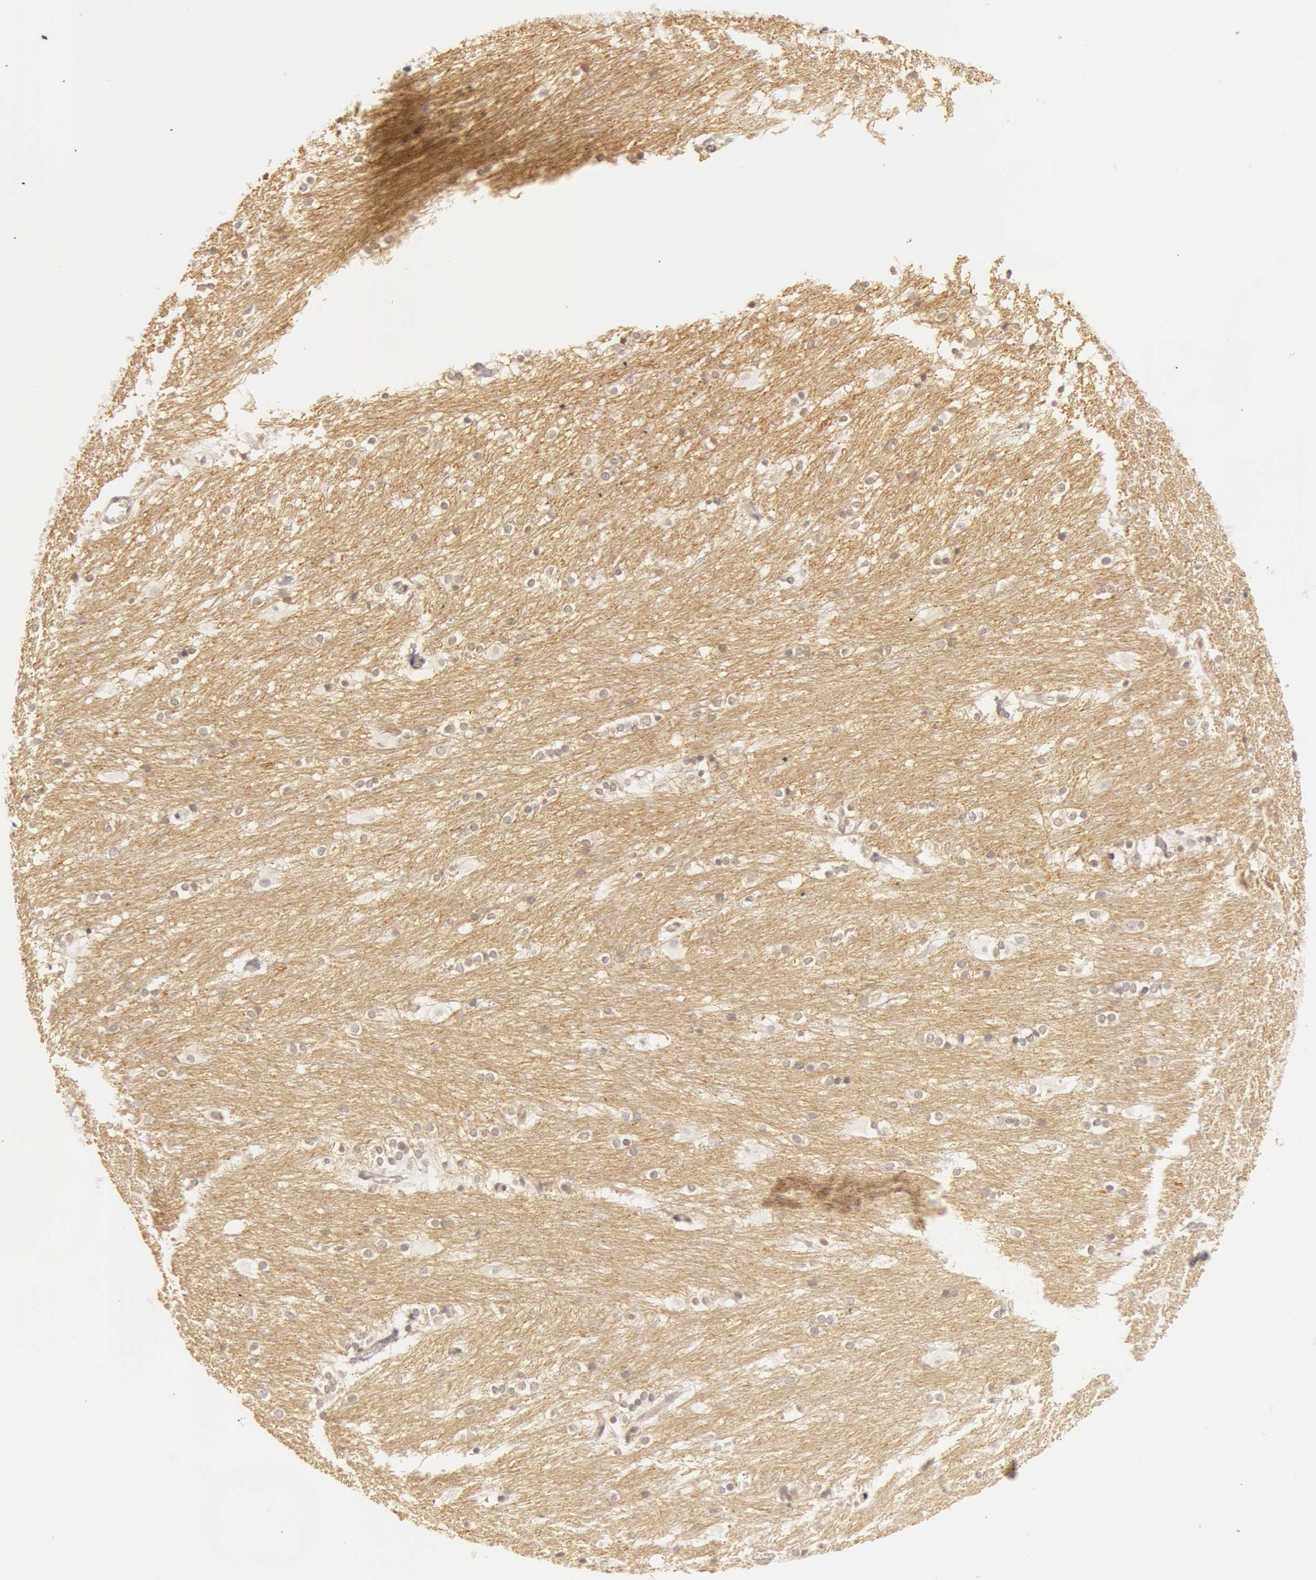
{"staining": {"intensity": "negative", "quantity": "none", "location": "none"}, "tissue": "caudate", "cell_type": "Glial cells", "image_type": "normal", "snomed": [{"axis": "morphology", "description": "Normal tissue, NOS"}, {"axis": "topography", "description": "Lateral ventricle wall"}], "caption": "Glial cells show no significant expression in normal caudate.", "gene": "OASL", "patient": {"sex": "female", "age": 19}}